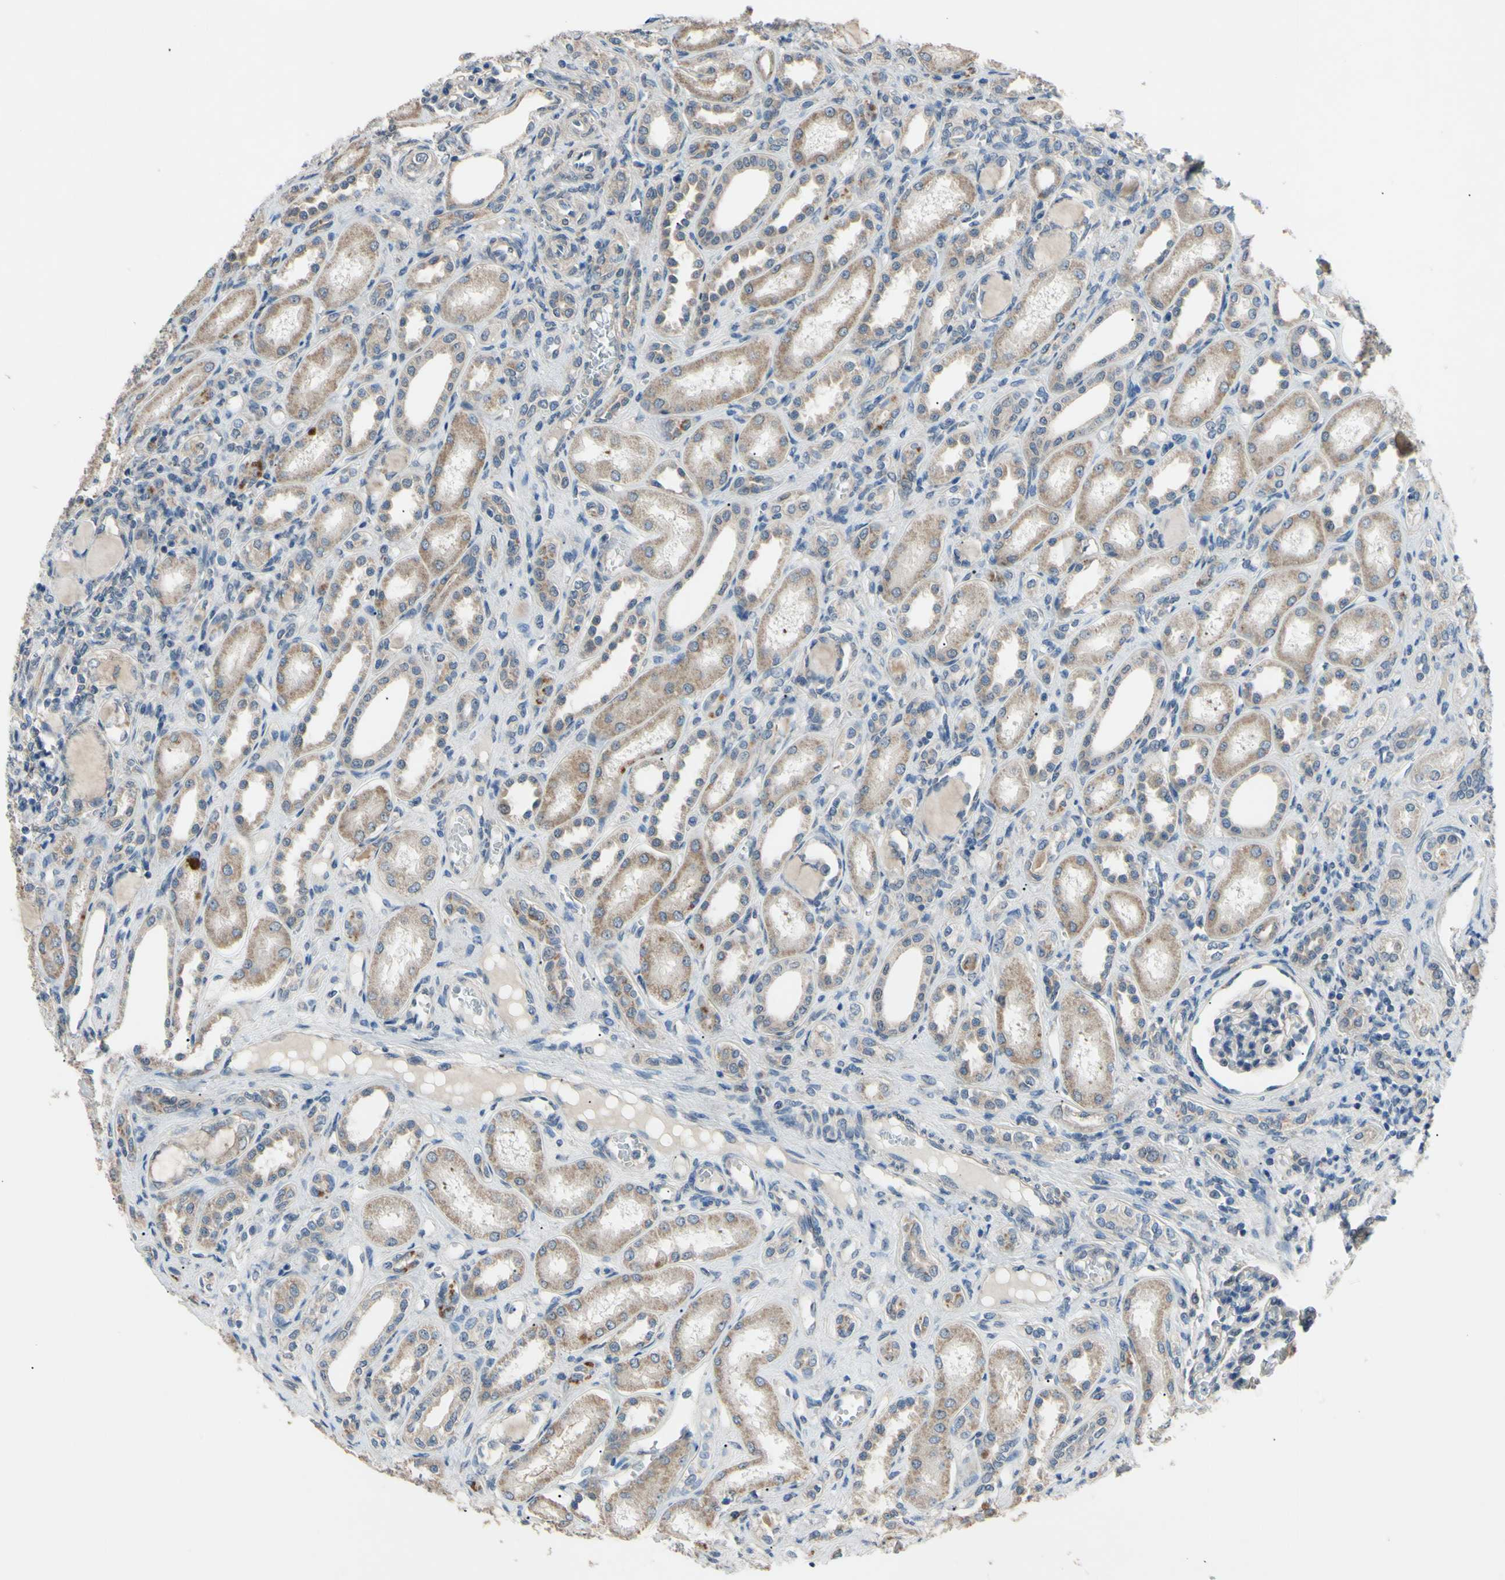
{"staining": {"intensity": "weak", "quantity": "<25%", "location": "cytoplasmic/membranous"}, "tissue": "kidney", "cell_type": "Cells in glomeruli", "image_type": "normal", "snomed": [{"axis": "morphology", "description": "Normal tissue, NOS"}, {"axis": "topography", "description": "Kidney"}], "caption": "This is an IHC micrograph of unremarkable kidney. There is no positivity in cells in glomeruli.", "gene": "HILPDA", "patient": {"sex": "male", "age": 7}}